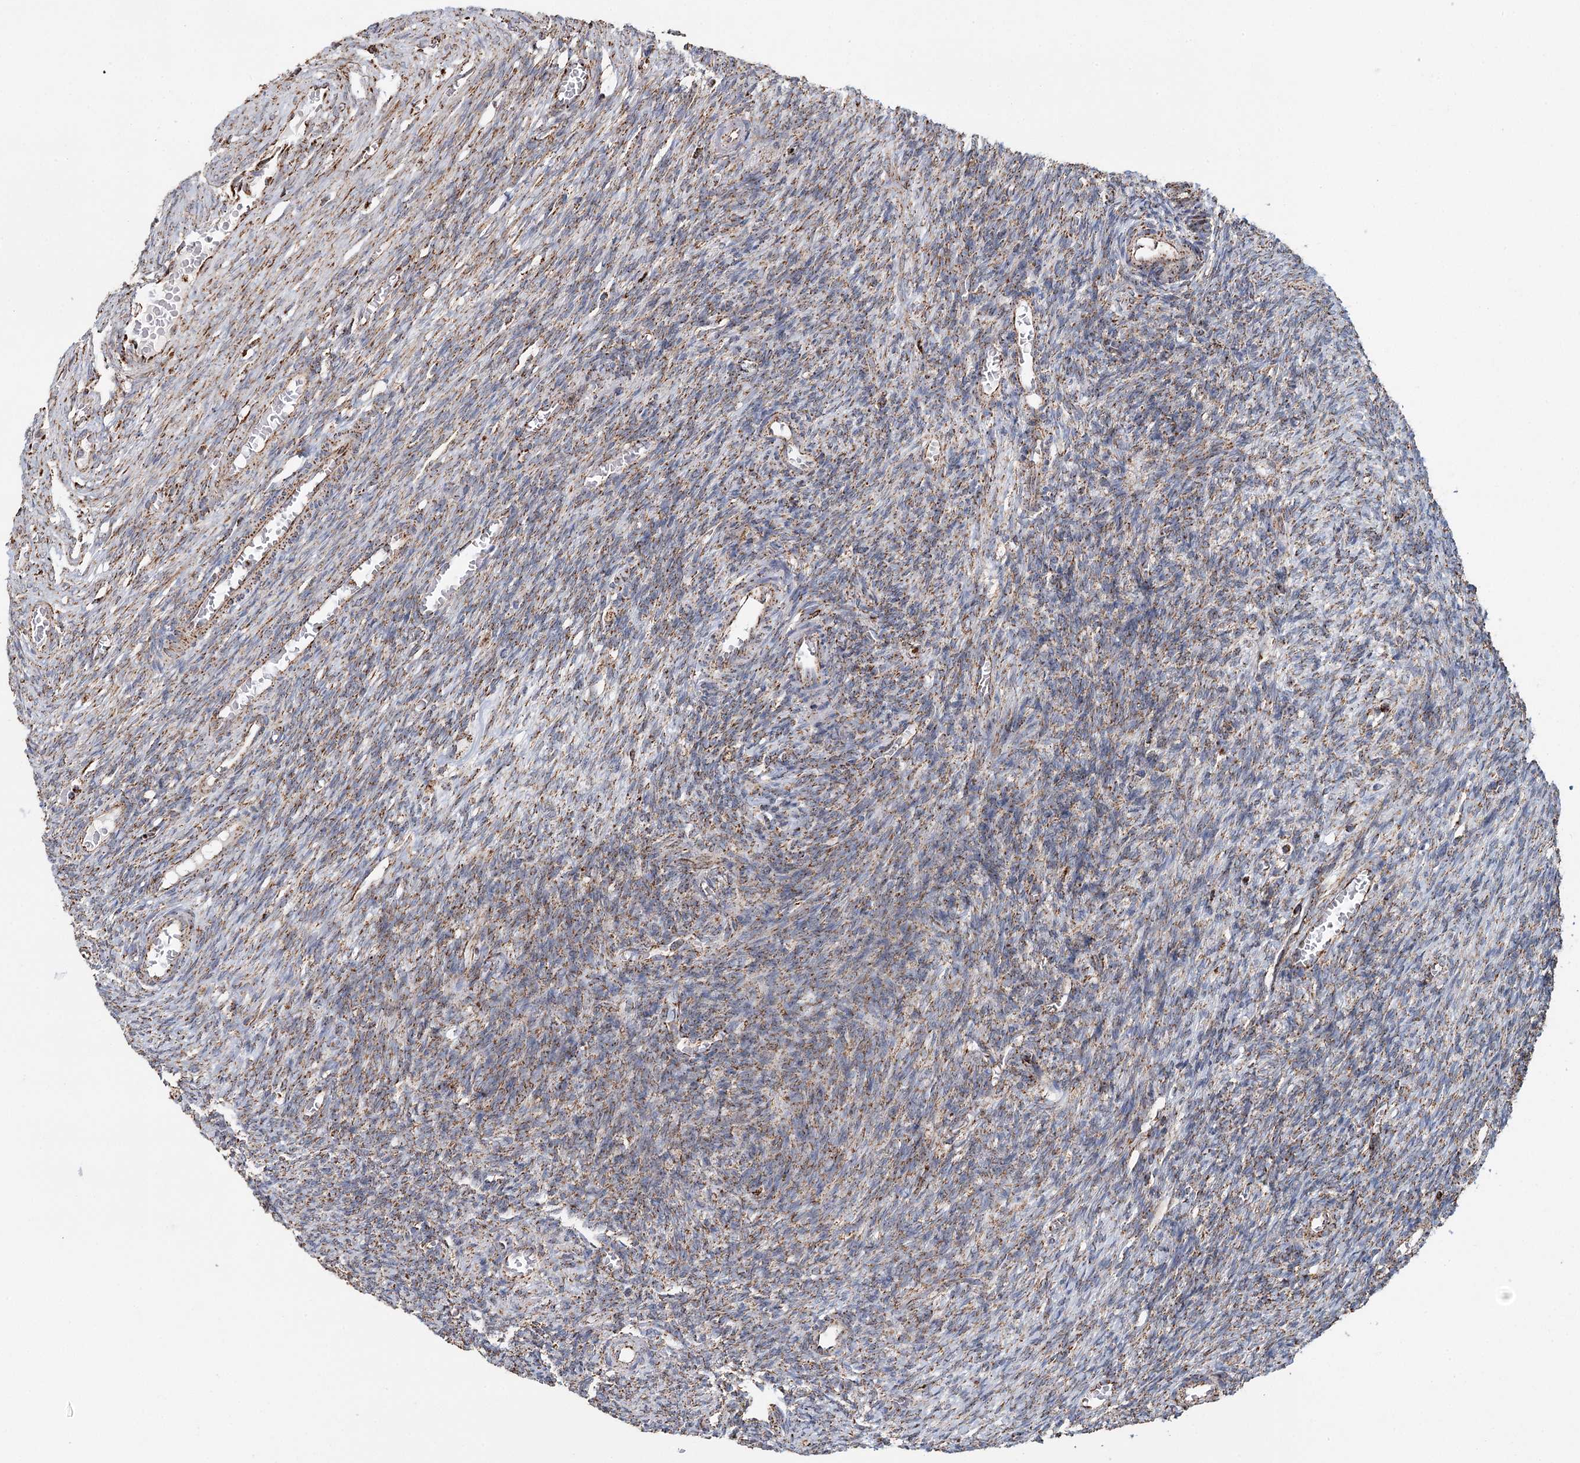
{"staining": {"intensity": "weak", "quantity": "25%-75%", "location": "cytoplasmic/membranous"}, "tissue": "ovary", "cell_type": "Ovarian stroma cells", "image_type": "normal", "snomed": [{"axis": "morphology", "description": "Normal tissue, NOS"}, {"axis": "topography", "description": "Ovary"}], "caption": "This photomicrograph exhibits normal ovary stained with immunohistochemistry to label a protein in brown. The cytoplasmic/membranous of ovarian stroma cells show weak positivity for the protein. Nuclei are counter-stained blue.", "gene": "APH1A", "patient": {"sex": "female", "age": 27}}